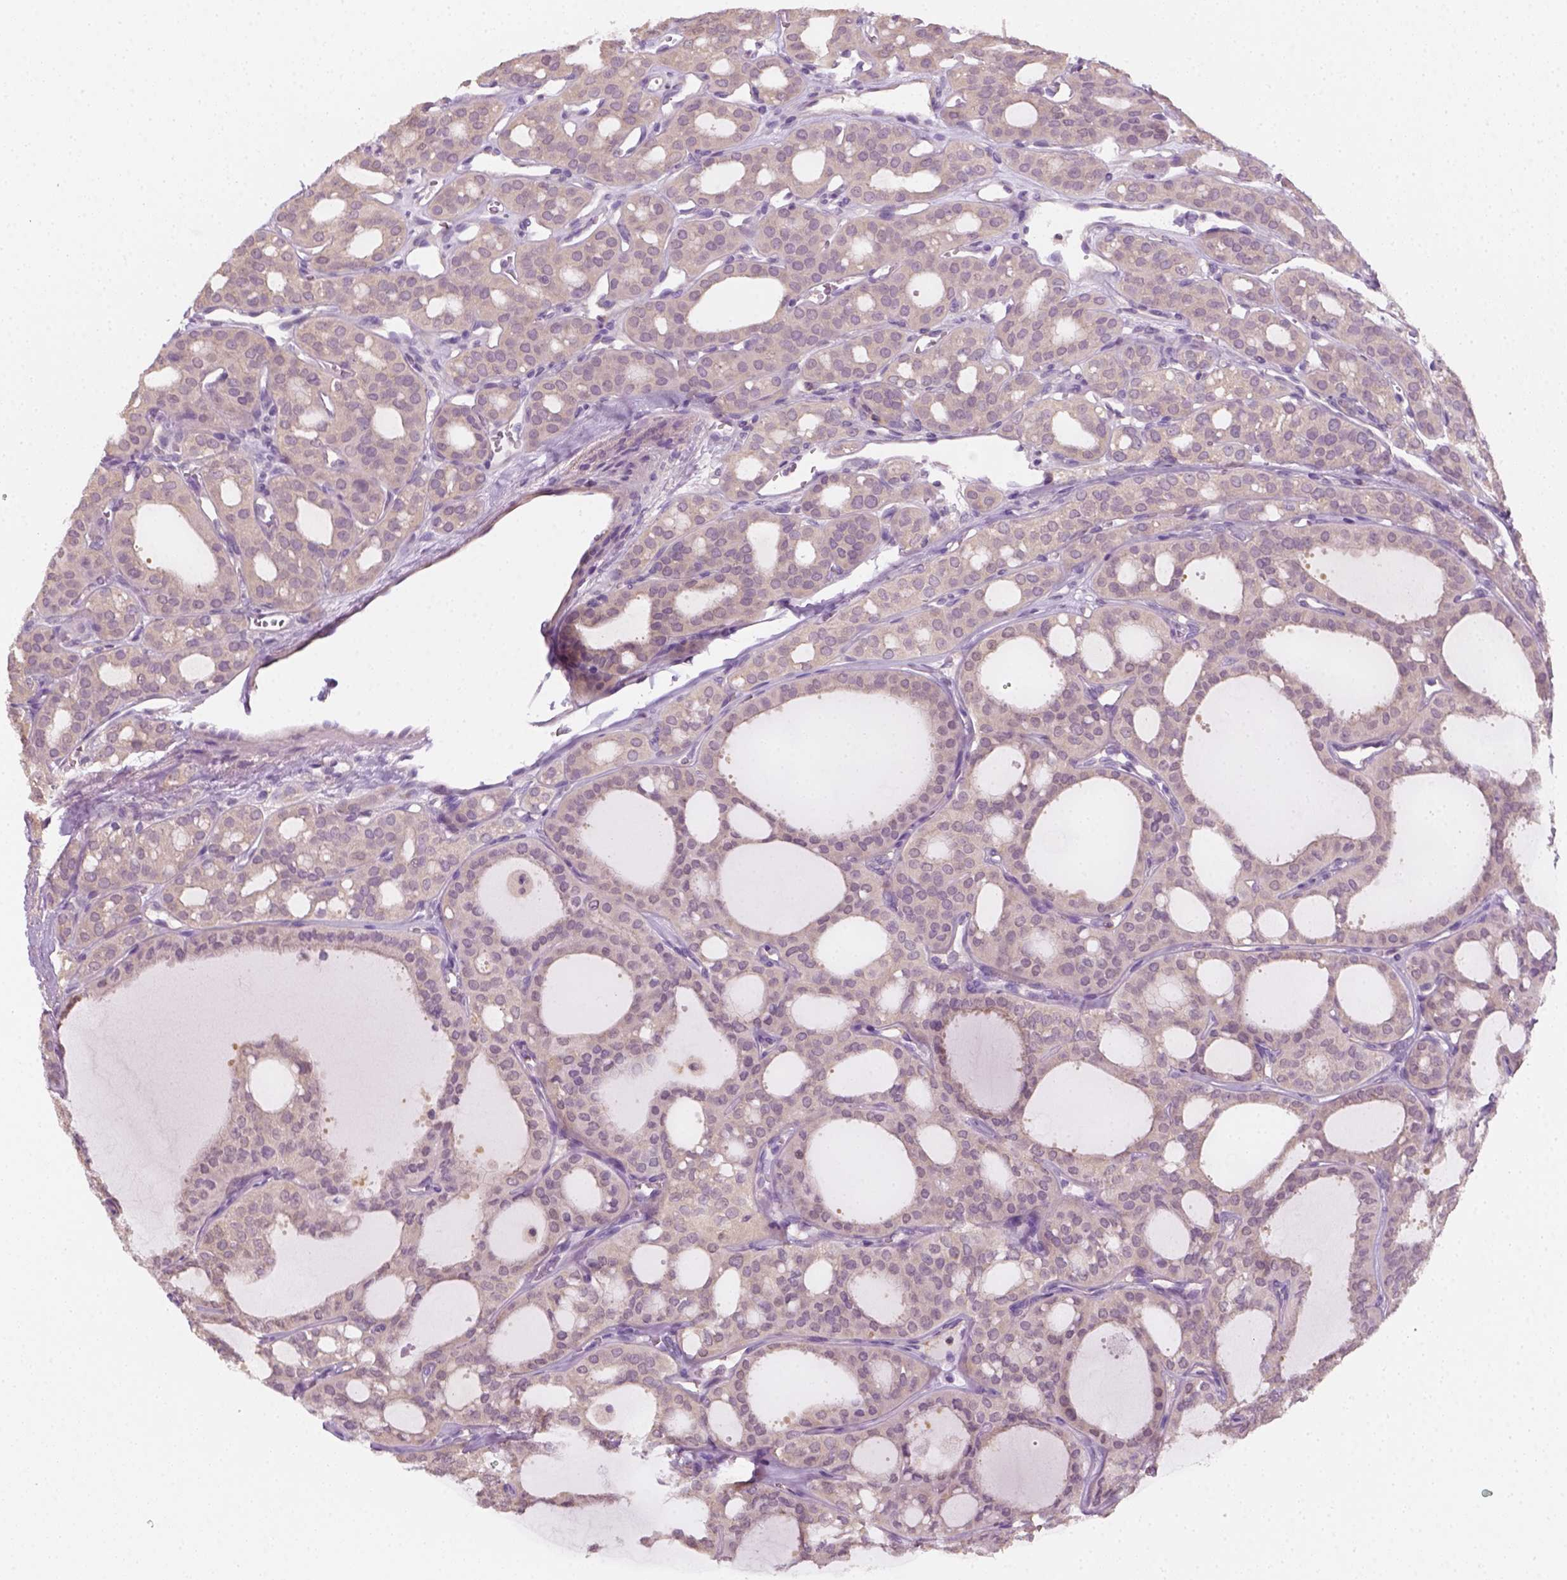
{"staining": {"intensity": "negative", "quantity": "none", "location": "none"}, "tissue": "thyroid cancer", "cell_type": "Tumor cells", "image_type": "cancer", "snomed": [{"axis": "morphology", "description": "Follicular adenoma carcinoma, NOS"}, {"axis": "topography", "description": "Thyroid gland"}], "caption": "The histopathology image shows no staining of tumor cells in follicular adenoma carcinoma (thyroid). (Immunohistochemistry, brightfield microscopy, high magnification).", "gene": "EPHB1", "patient": {"sex": "male", "age": 75}}